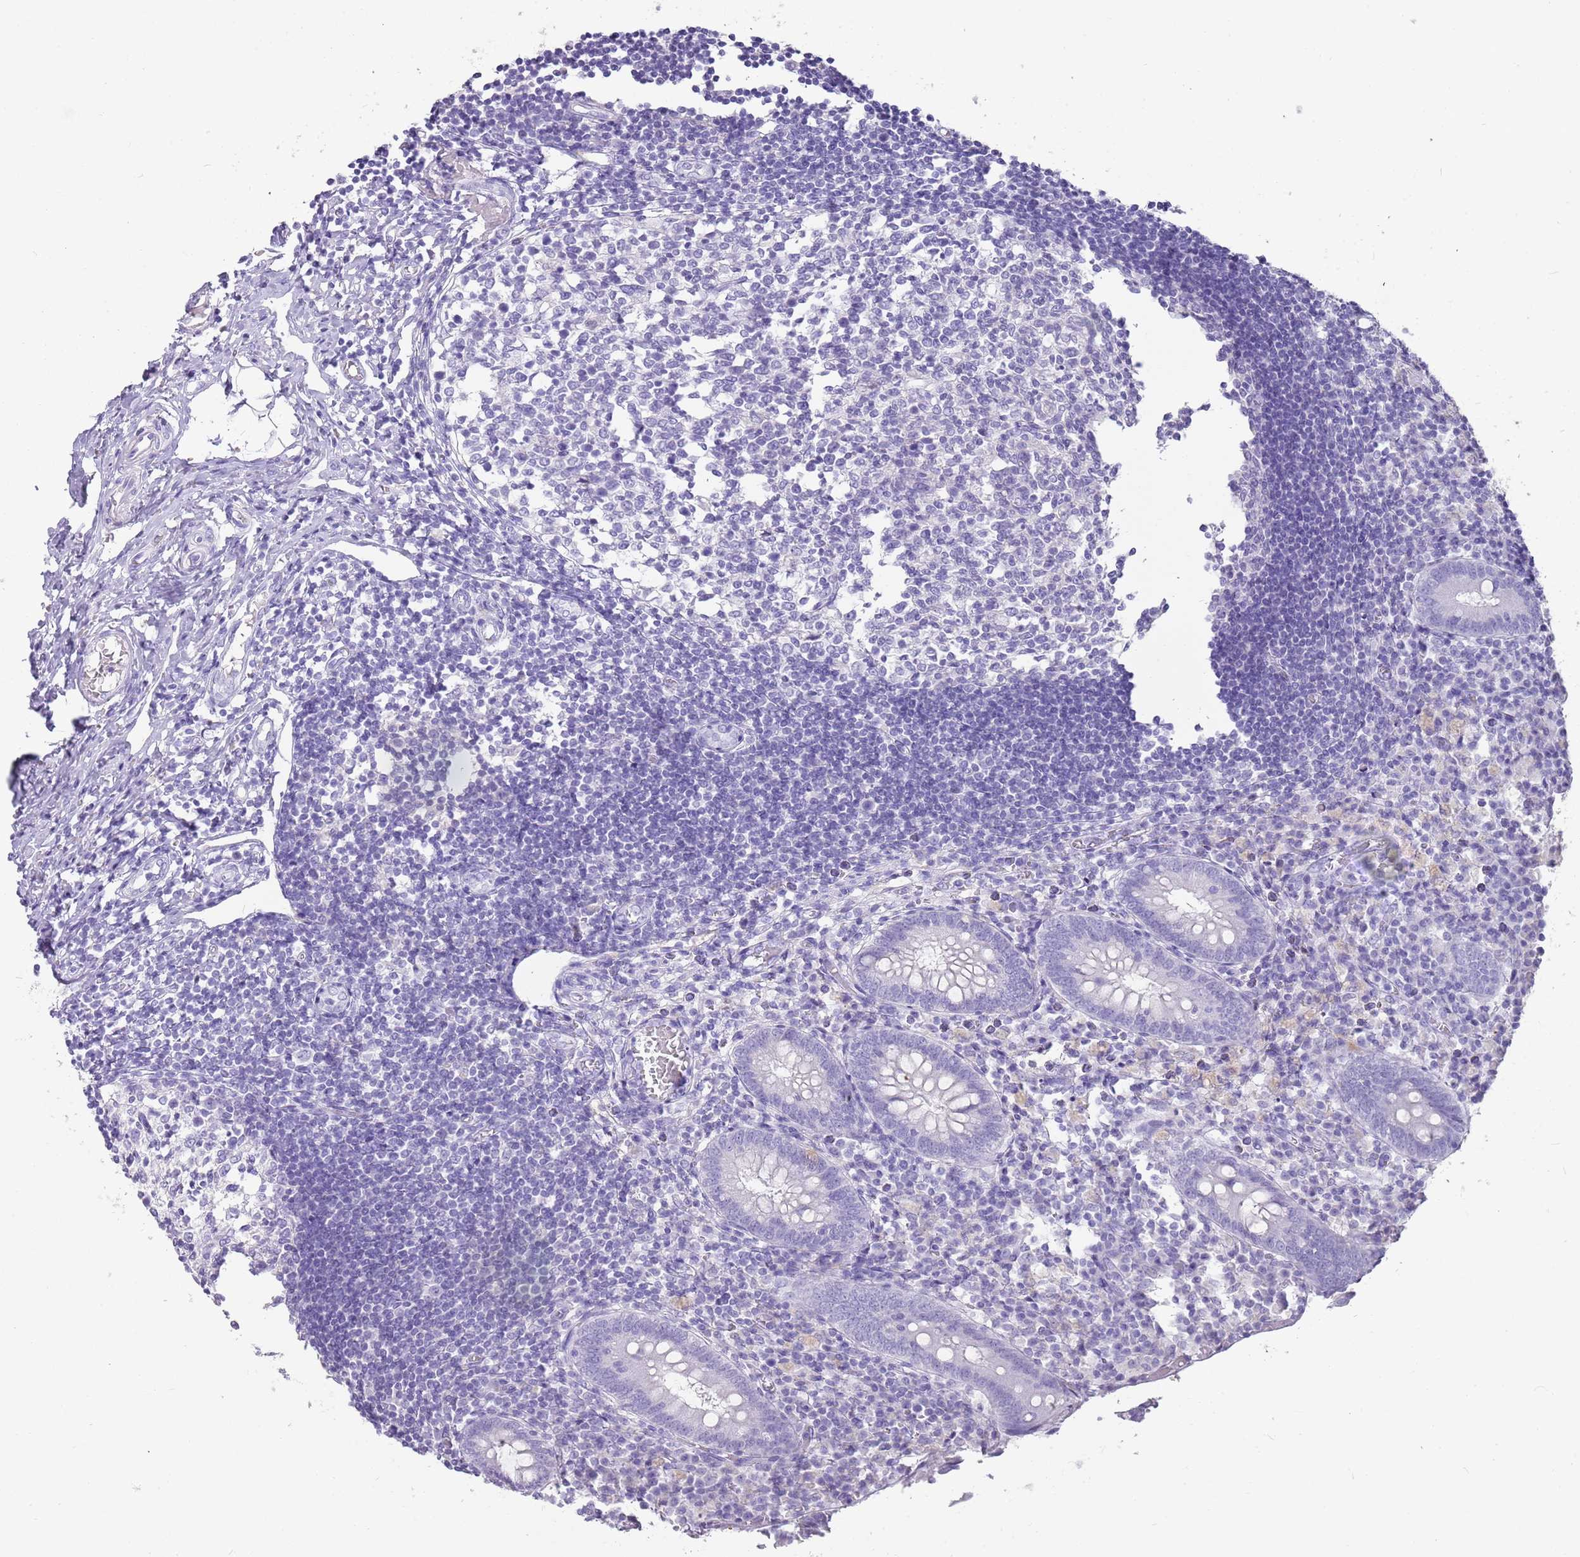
{"staining": {"intensity": "negative", "quantity": "none", "location": "none"}, "tissue": "appendix", "cell_type": "Glandular cells", "image_type": "normal", "snomed": [{"axis": "morphology", "description": "Normal tissue, NOS"}, {"axis": "topography", "description": "Appendix"}], "caption": "Immunohistochemistry (IHC) micrograph of benign human appendix stained for a protein (brown), which exhibits no staining in glandular cells.", "gene": "ENSG00000271254", "patient": {"sex": "female", "age": 17}}